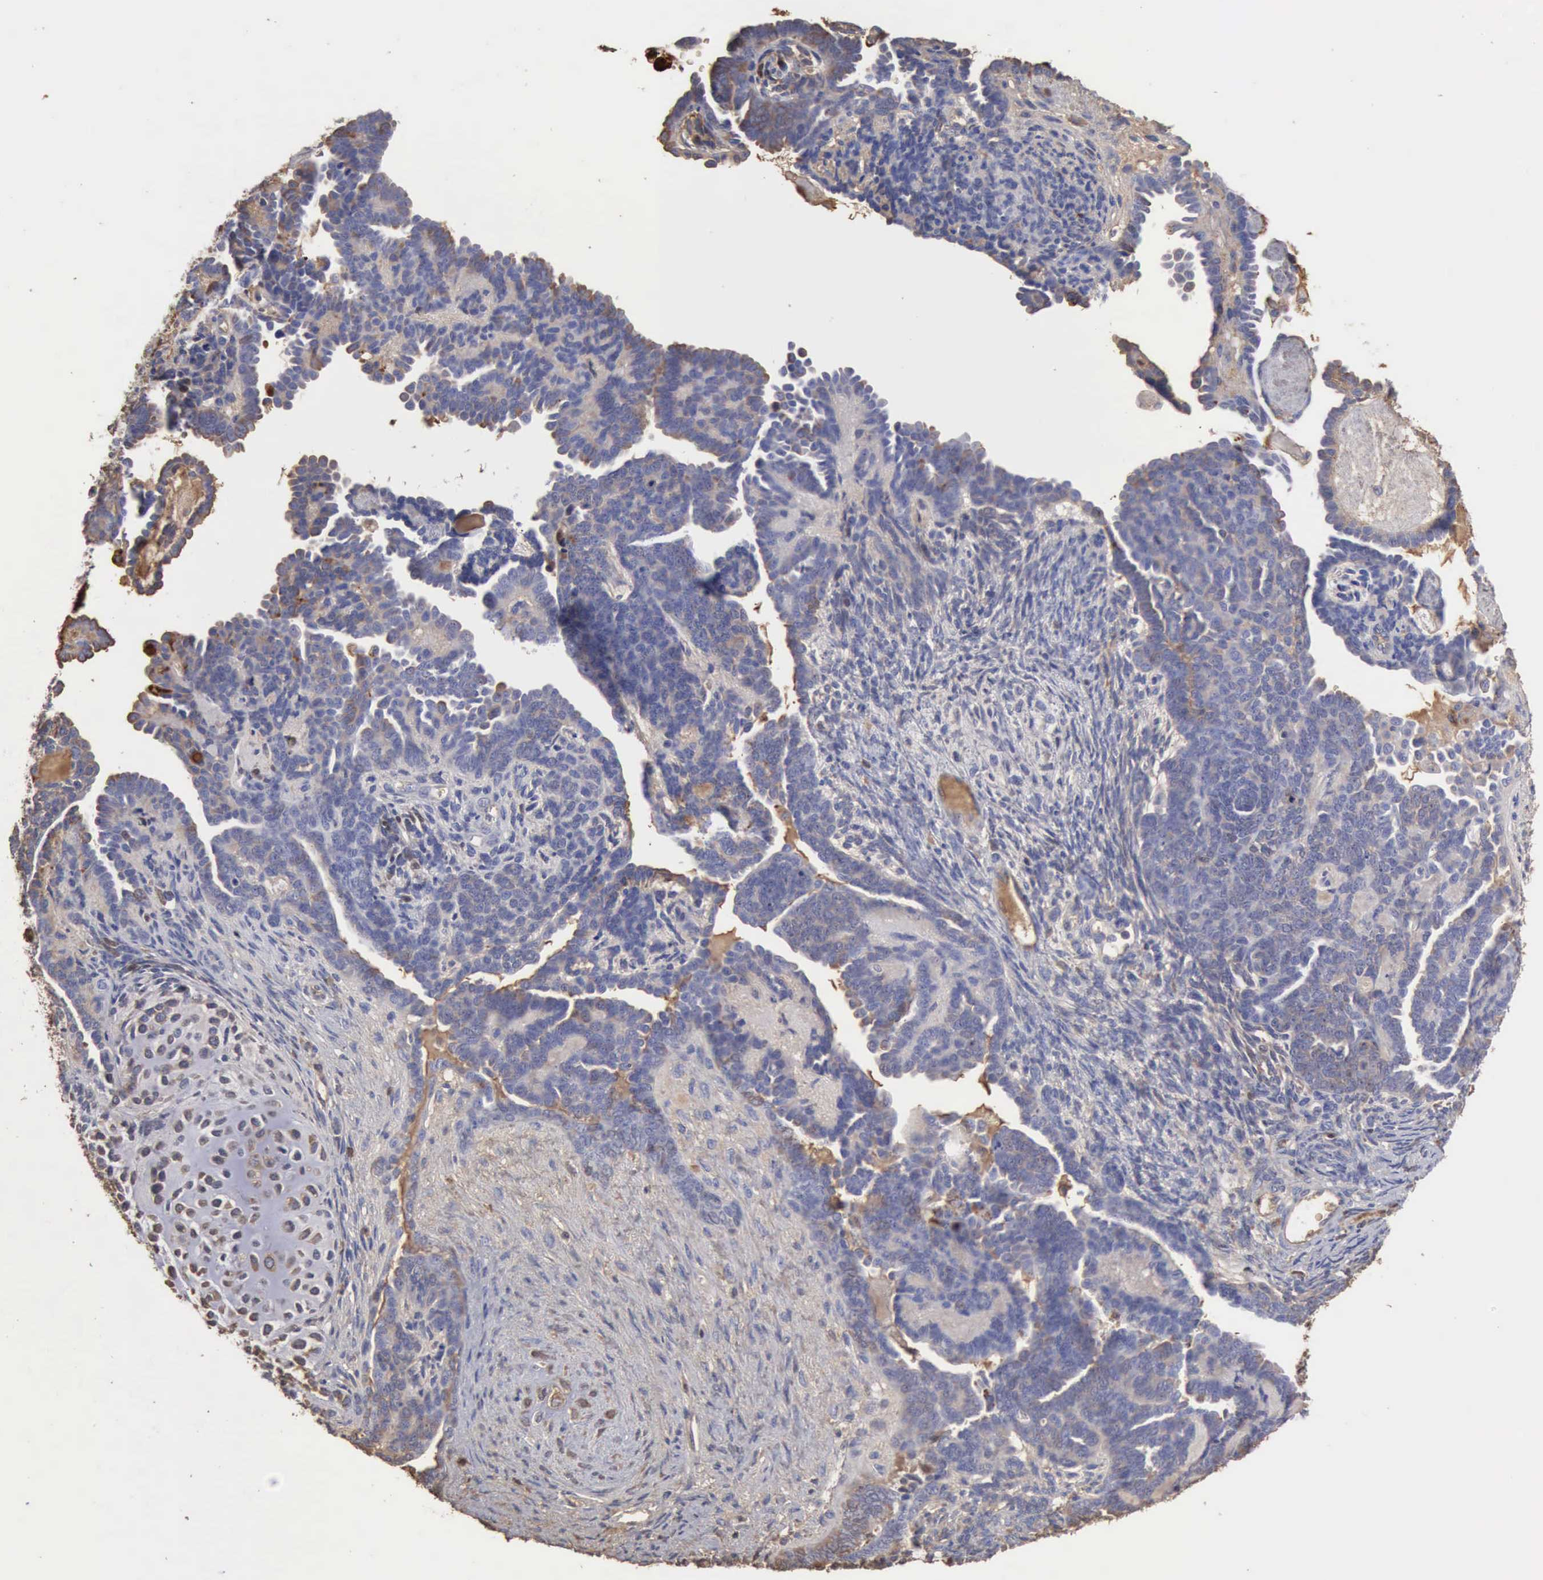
{"staining": {"intensity": "weak", "quantity": "<25%", "location": "cytoplasmic/membranous,nuclear"}, "tissue": "endometrial cancer", "cell_type": "Tumor cells", "image_type": "cancer", "snomed": [{"axis": "morphology", "description": "Neoplasm, malignant, NOS"}, {"axis": "topography", "description": "Endometrium"}], "caption": "Protein analysis of endometrial cancer (malignant neoplasm) shows no significant positivity in tumor cells.", "gene": "SERPINA1", "patient": {"sex": "female", "age": 74}}